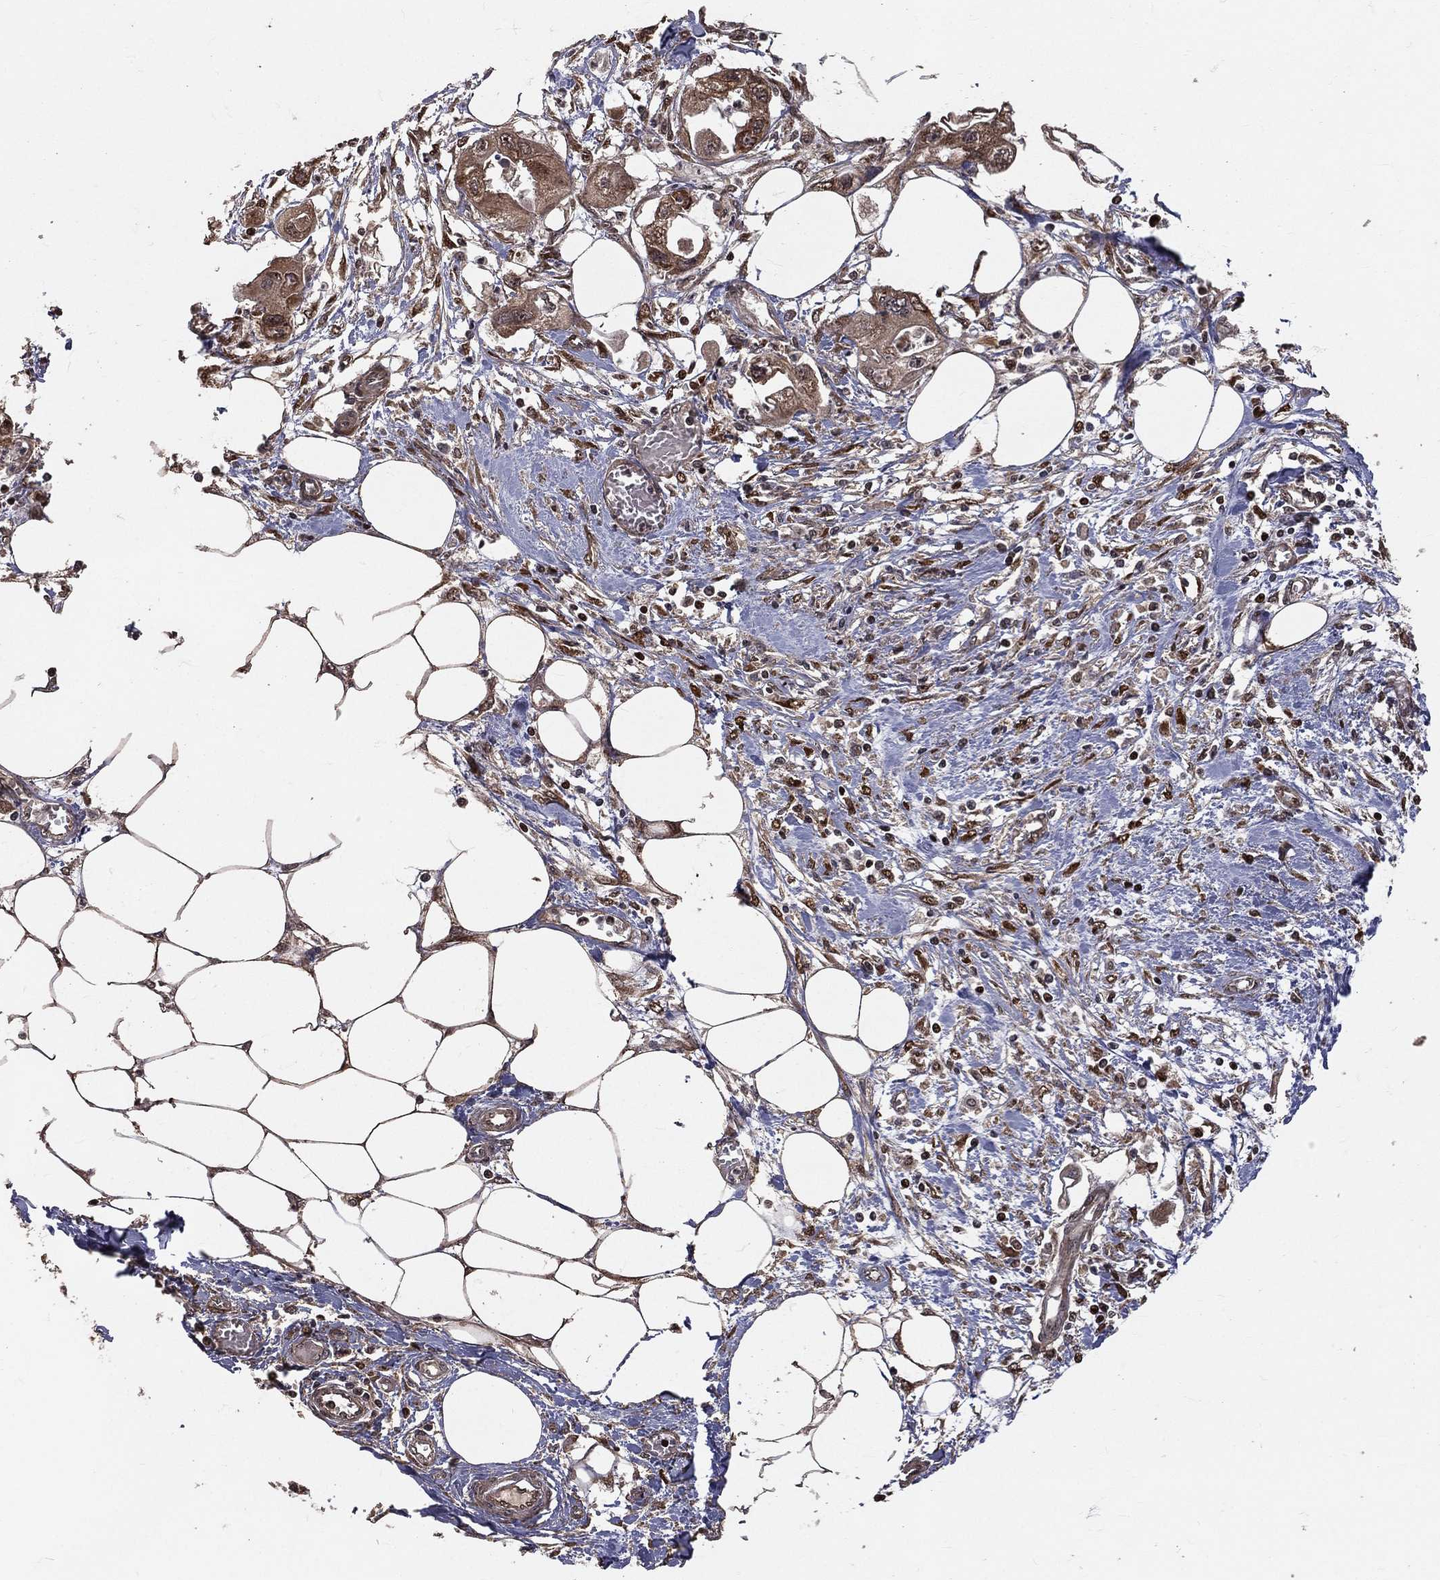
{"staining": {"intensity": "weak", "quantity": ">75%", "location": "cytoplasmic/membranous"}, "tissue": "endometrial cancer", "cell_type": "Tumor cells", "image_type": "cancer", "snomed": [{"axis": "morphology", "description": "Adenocarcinoma, NOS"}, {"axis": "morphology", "description": "Adenocarcinoma, metastatic, NOS"}, {"axis": "topography", "description": "Adipose tissue"}, {"axis": "topography", "description": "Endometrium"}], "caption": "Human metastatic adenocarcinoma (endometrial) stained for a protein (brown) shows weak cytoplasmic/membranous positive expression in about >75% of tumor cells.", "gene": "MAPK1", "patient": {"sex": "female", "age": 67}}